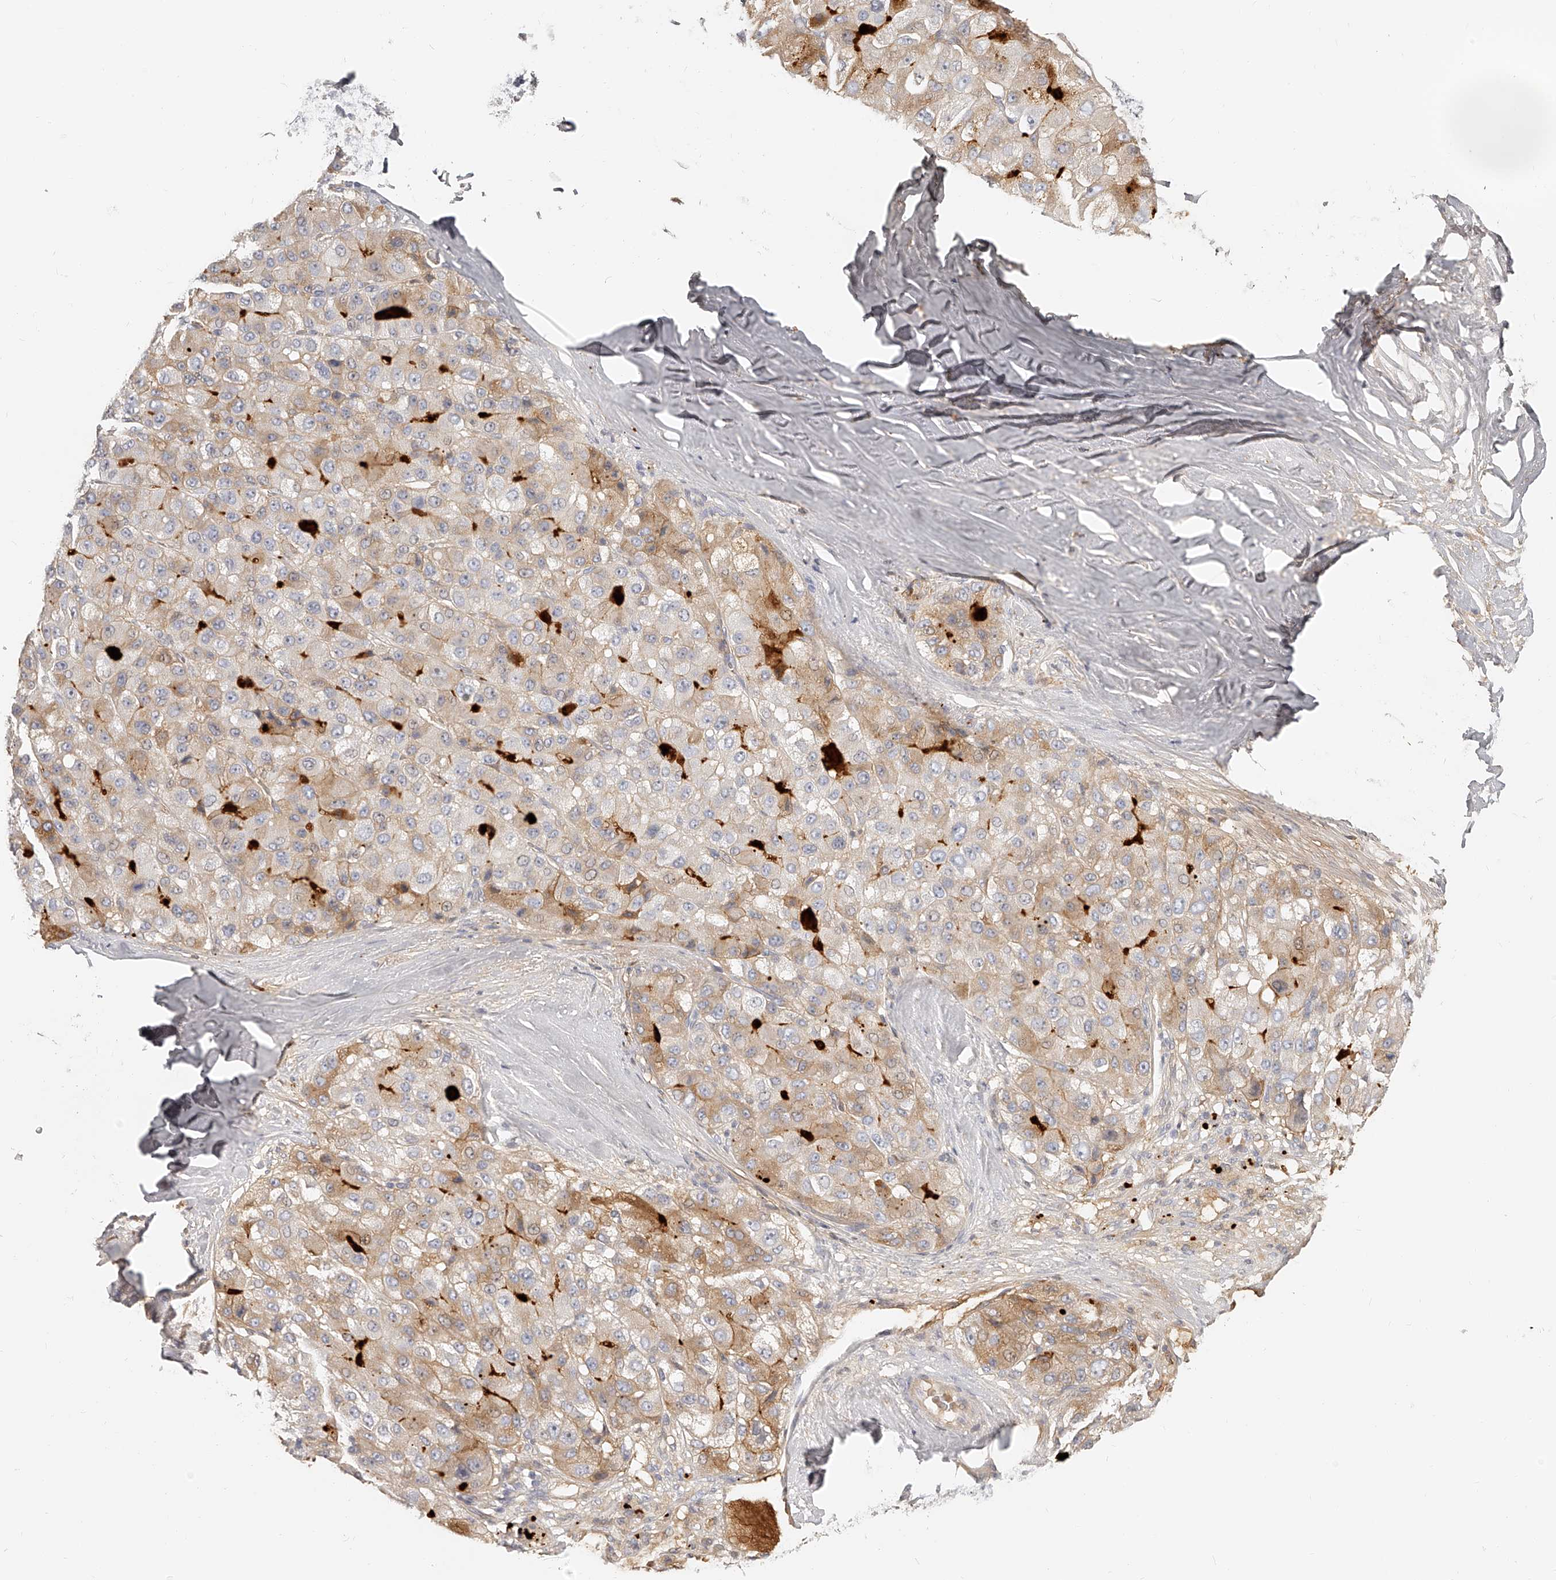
{"staining": {"intensity": "weak", "quantity": ">75%", "location": "cytoplasmic/membranous"}, "tissue": "liver cancer", "cell_type": "Tumor cells", "image_type": "cancer", "snomed": [{"axis": "morphology", "description": "Carcinoma, Hepatocellular, NOS"}, {"axis": "topography", "description": "Liver"}], "caption": "There is low levels of weak cytoplasmic/membranous expression in tumor cells of liver hepatocellular carcinoma, as demonstrated by immunohistochemical staining (brown color).", "gene": "ITGB3", "patient": {"sex": "male", "age": 80}}